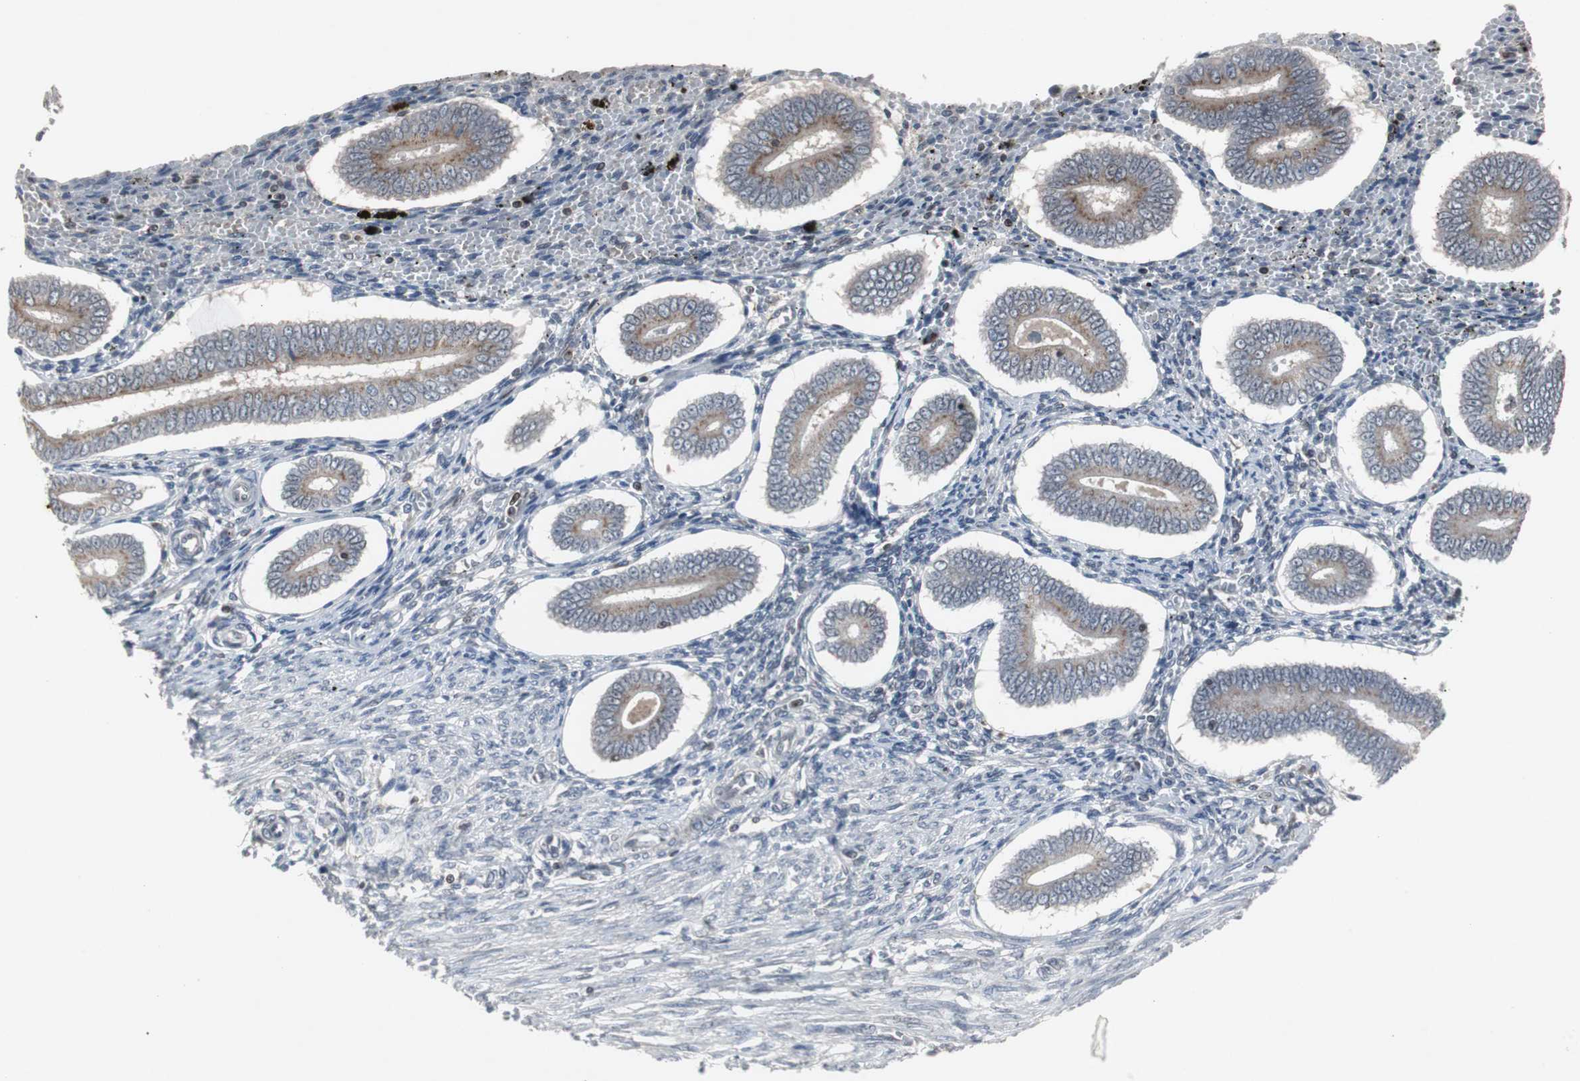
{"staining": {"intensity": "negative", "quantity": "none", "location": "none"}, "tissue": "endometrium", "cell_type": "Cells in endometrial stroma", "image_type": "normal", "snomed": [{"axis": "morphology", "description": "Normal tissue, NOS"}, {"axis": "topography", "description": "Endometrium"}], "caption": "An immunohistochemistry micrograph of normal endometrium is shown. There is no staining in cells in endometrial stroma of endometrium.", "gene": "ZNF396", "patient": {"sex": "female", "age": 42}}